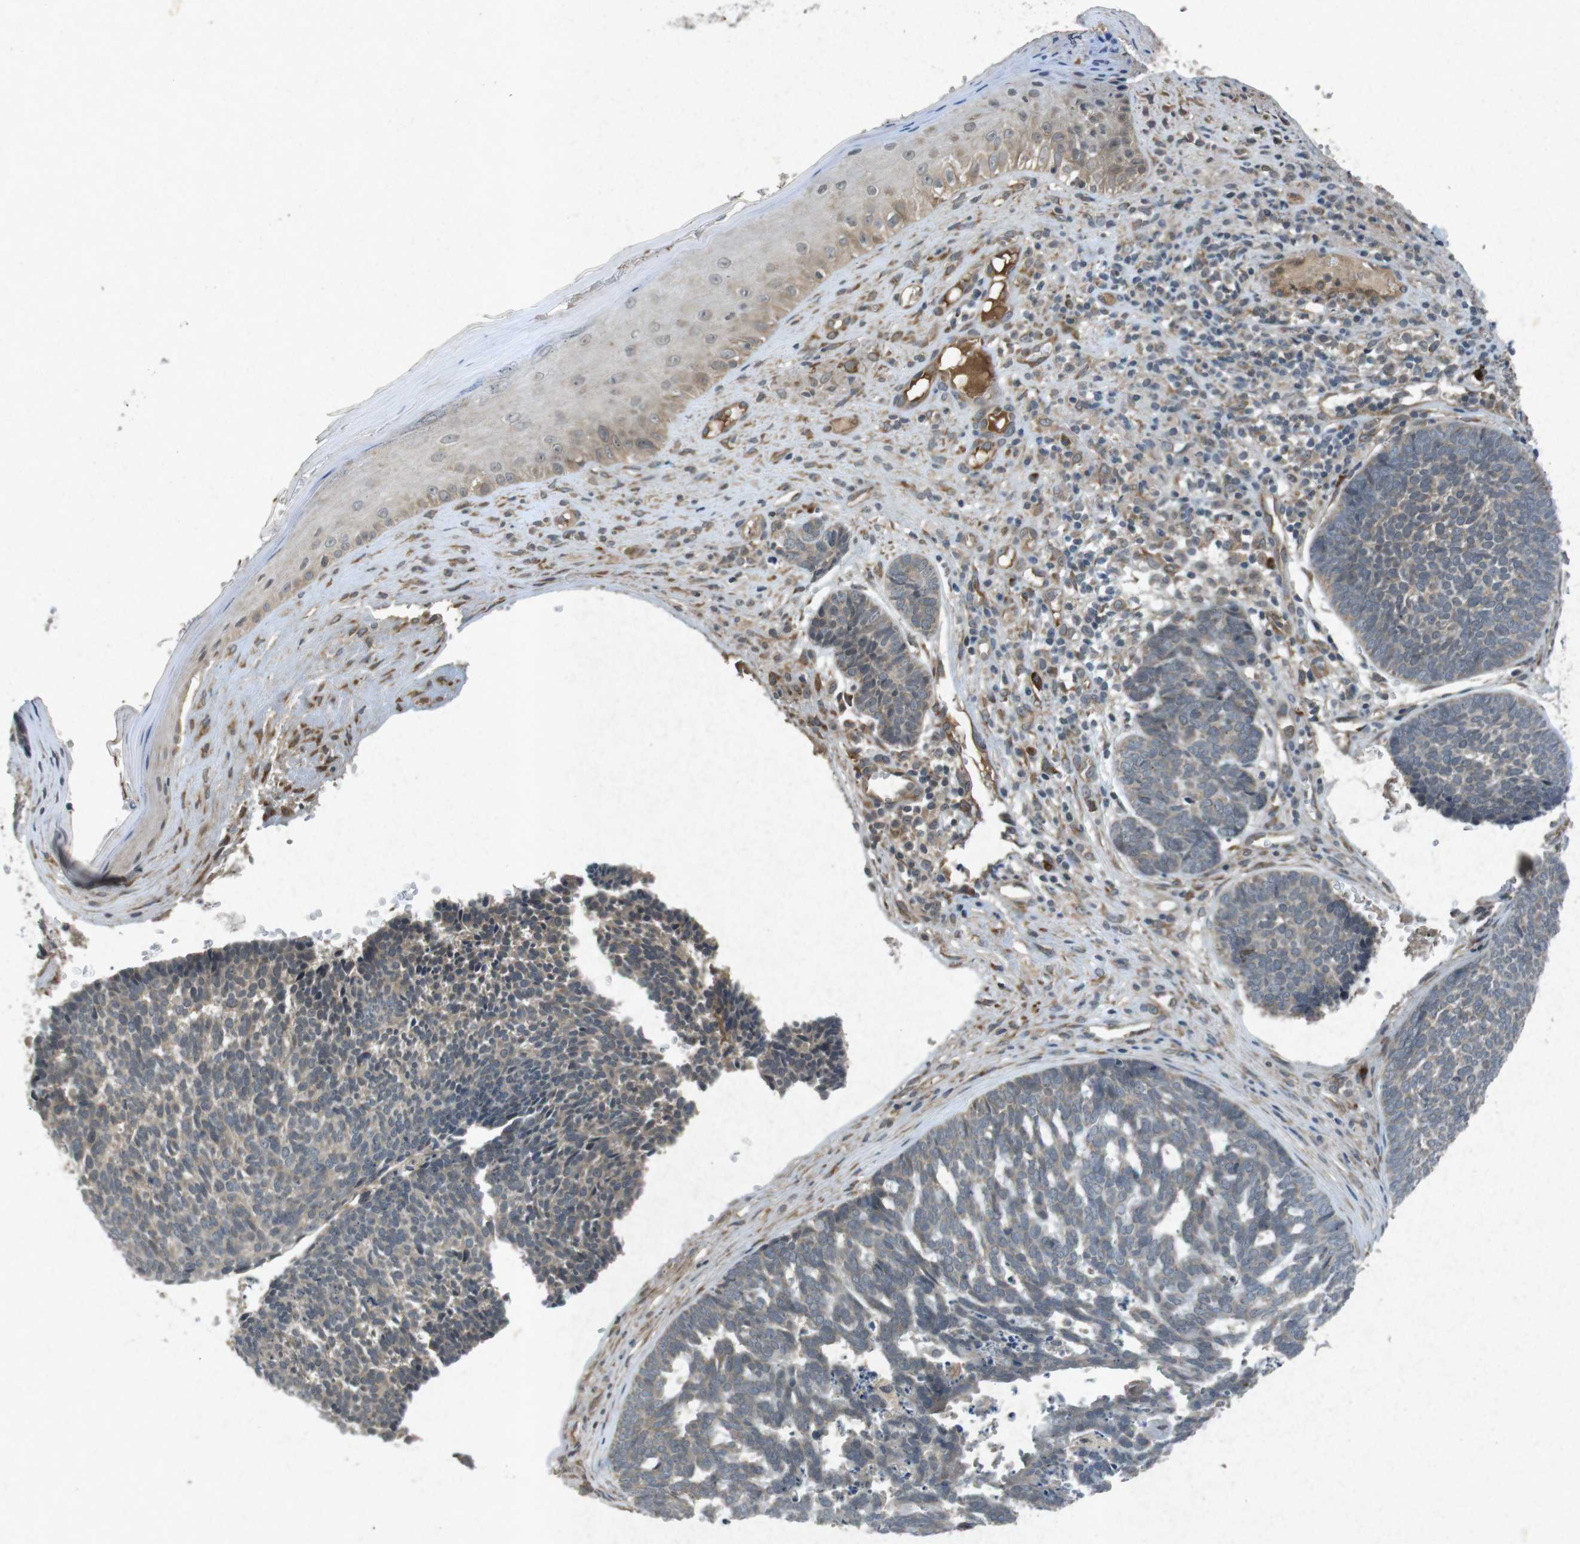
{"staining": {"intensity": "weak", "quantity": "25%-75%", "location": "cytoplasmic/membranous"}, "tissue": "skin cancer", "cell_type": "Tumor cells", "image_type": "cancer", "snomed": [{"axis": "morphology", "description": "Basal cell carcinoma"}, {"axis": "topography", "description": "Skin"}], "caption": "Immunohistochemical staining of skin cancer displays weak cytoplasmic/membranous protein positivity in approximately 25%-75% of tumor cells. The staining was performed using DAB to visualize the protein expression in brown, while the nuclei were stained in blue with hematoxylin (Magnification: 20x).", "gene": "FLCN", "patient": {"sex": "male", "age": 84}}